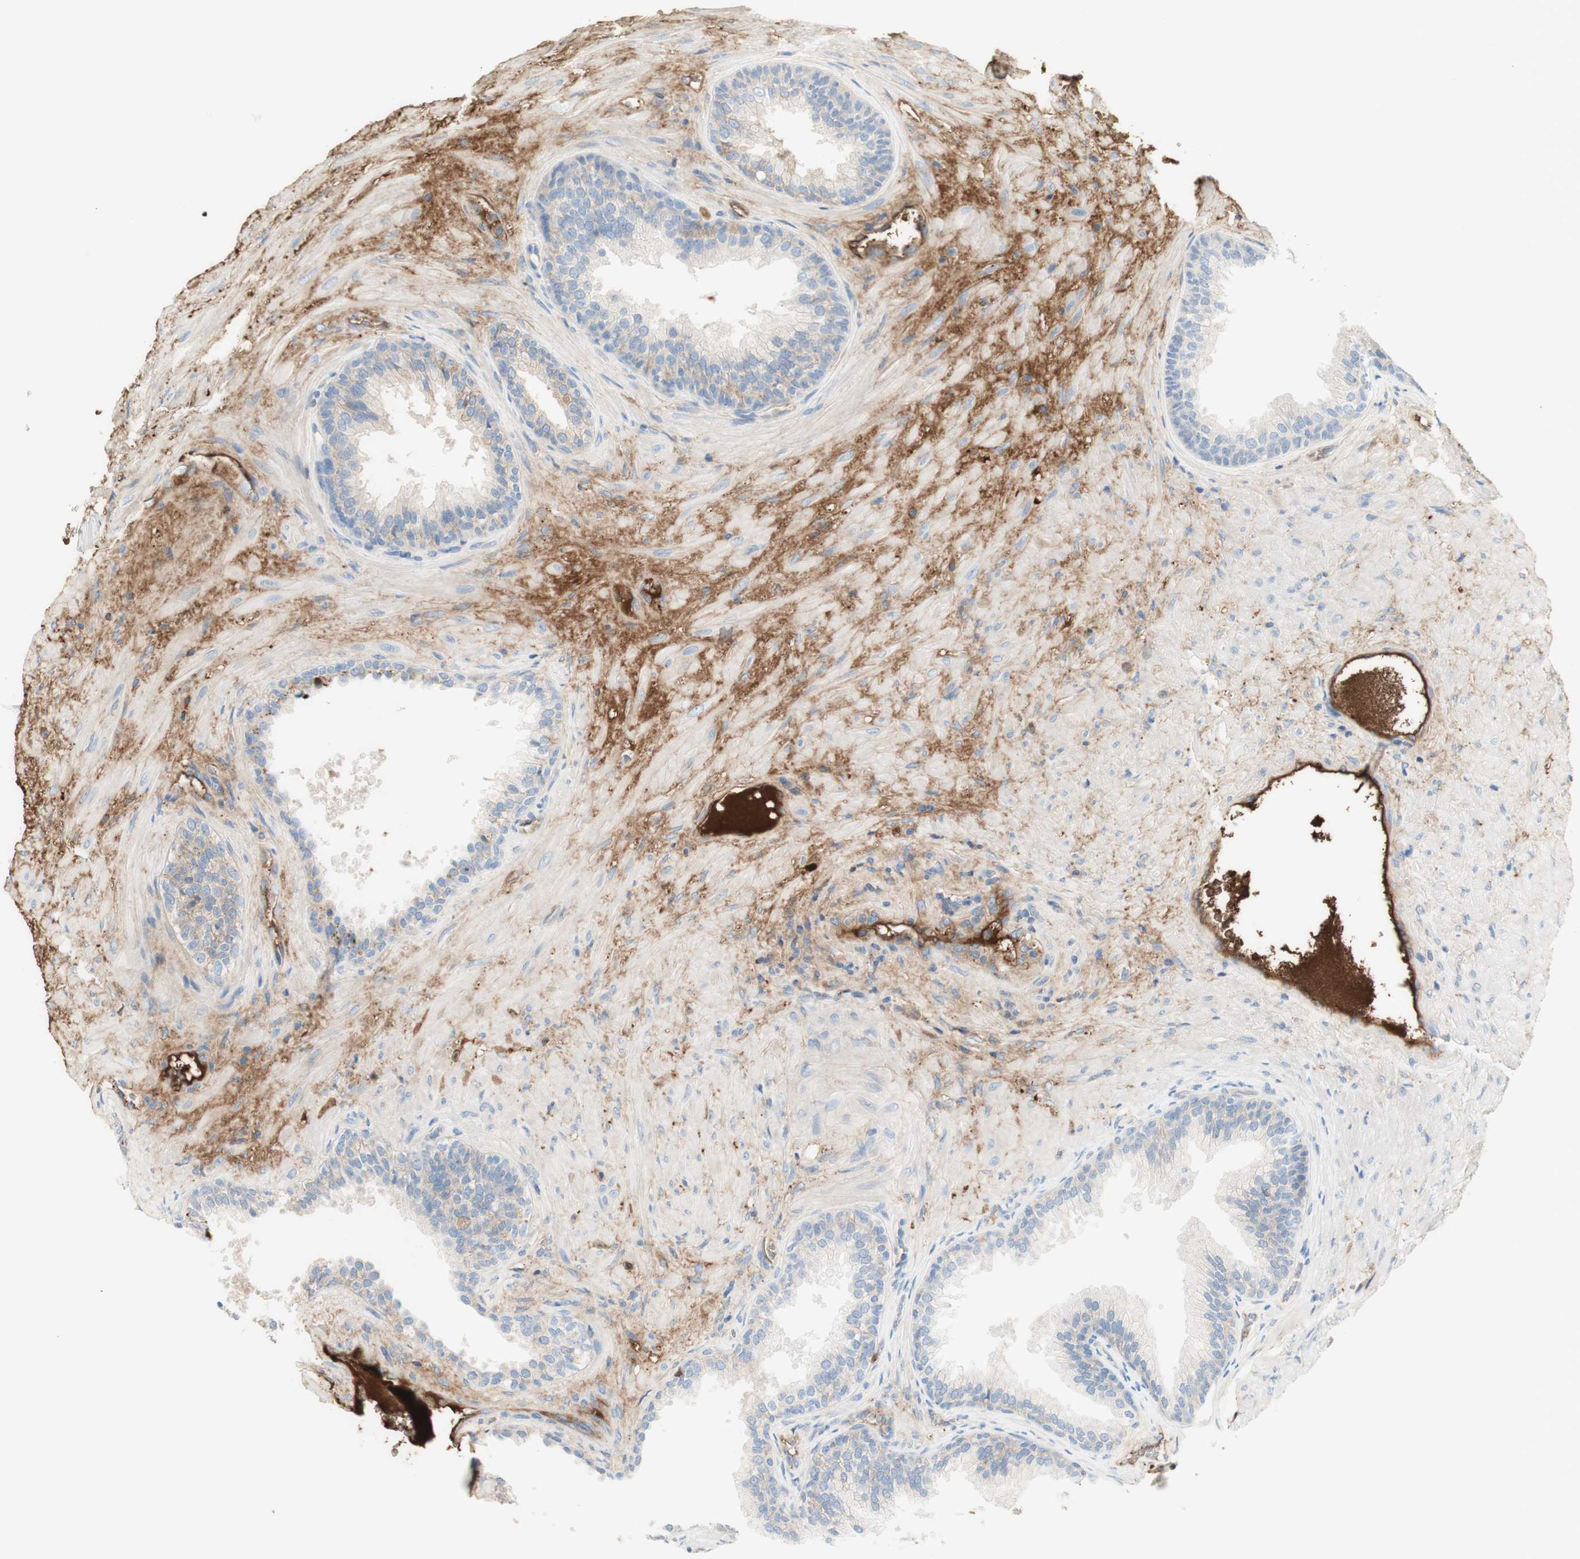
{"staining": {"intensity": "moderate", "quantity": "25%-75%", "location": "cytoplasmic/membranous"}, "tissue": "prostate", "cell_type": "Glandular cells", "image_type": "normal", "snomed": [{"axis": "morphology", "description": "Normal tissue, NOS"}, {"axis": "topography", "description": "Prostate"}], "caption": "Glandular cells display moderate cytoplasmic/membranous staining in approximately 25%-75% of cells in benign prostate. (DAB = brown stain, brightfield microscopy at high magnification).", "gene": "KNG1", "patient": {"sex": "male", "age": 76}}